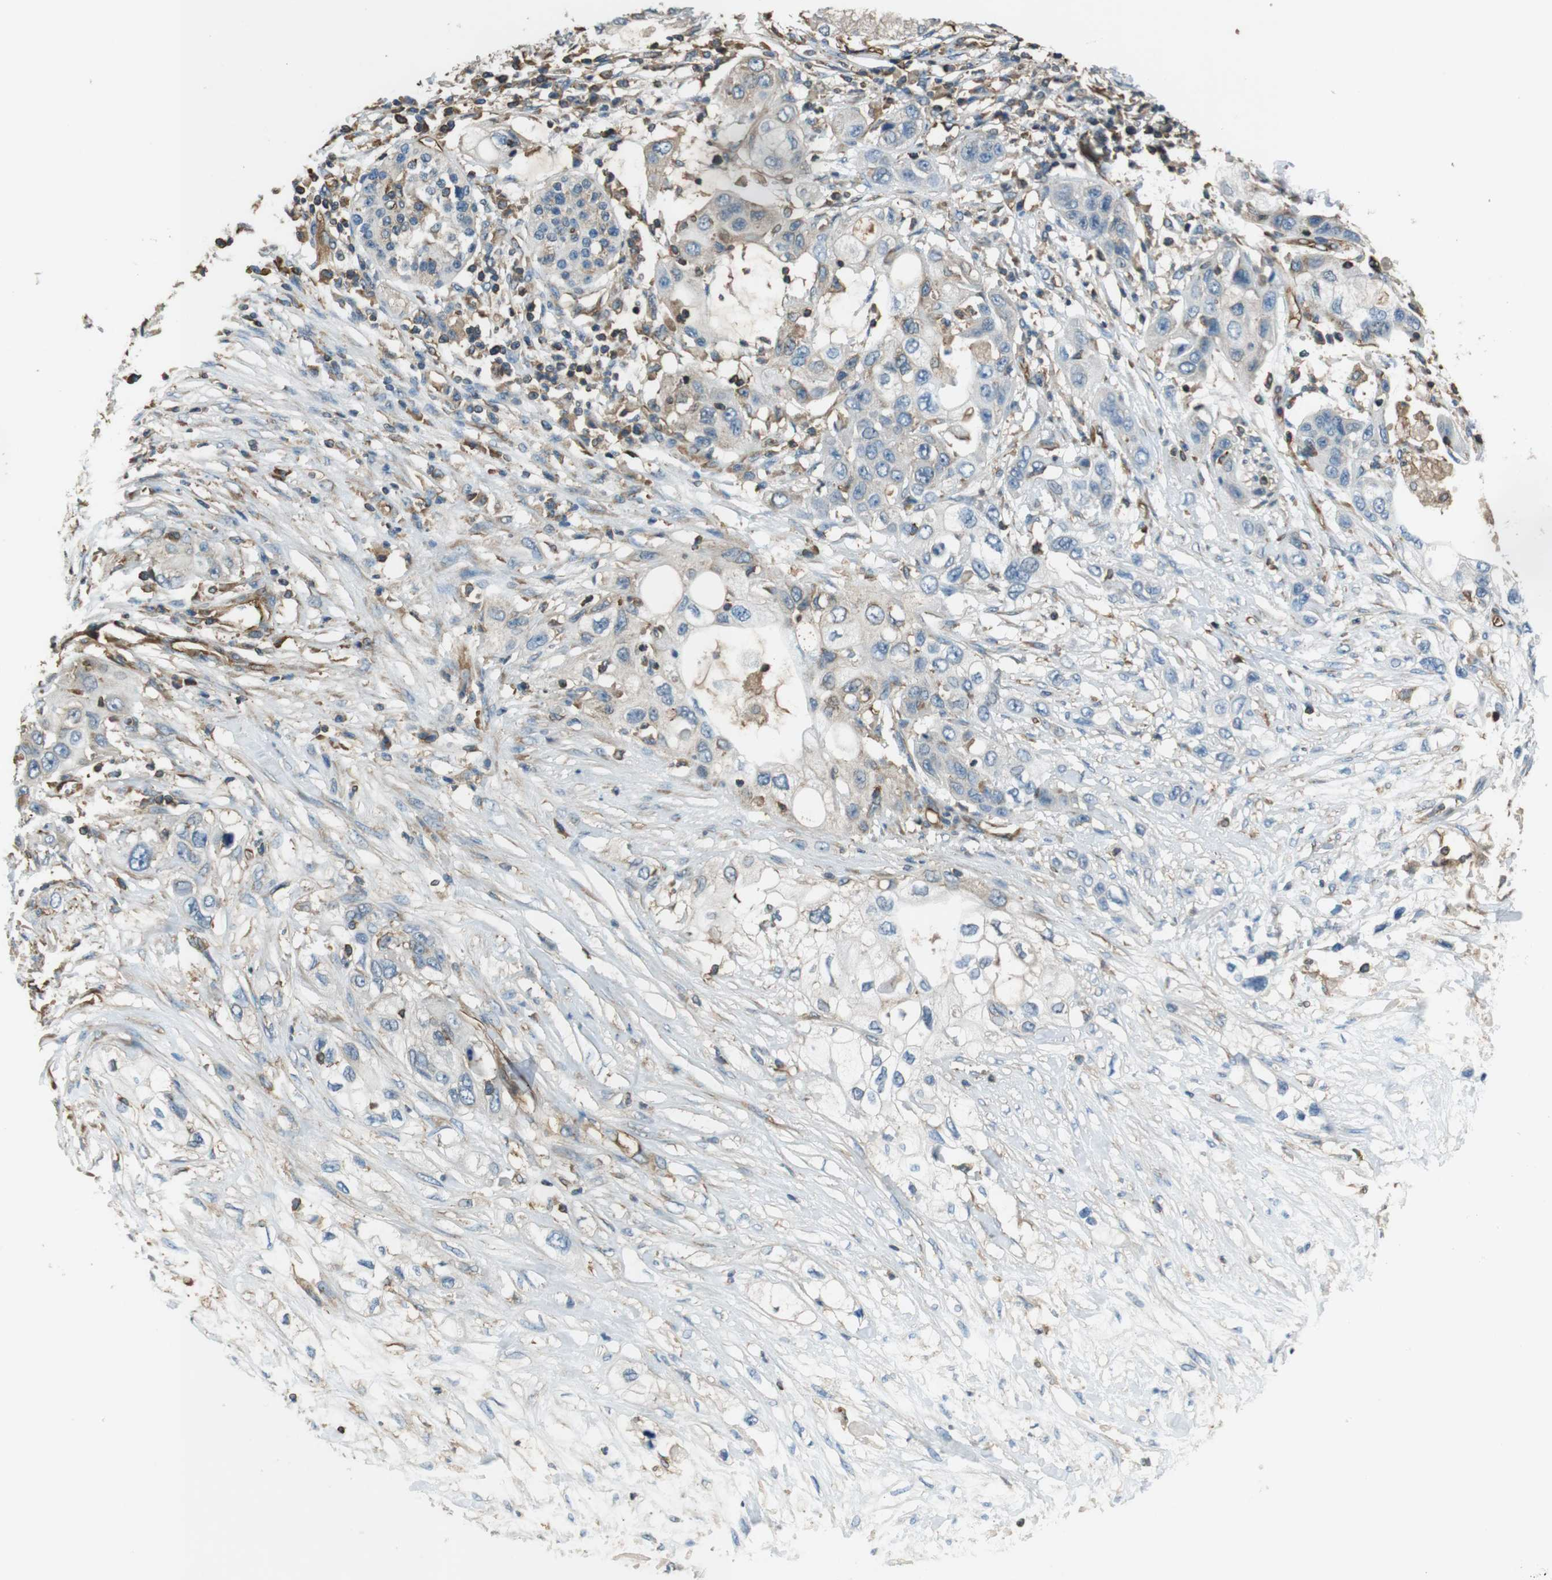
{"staining": {"intensity": "negative", "quantity": "none", "location": "none"}, "tissue": "pancreatic cancer", "cell_type": "Tumor cells", "image_type": "cancer", "snomed": [{"axis": "morphology", "description": "Adenocarcinoma, NOS"}, {"axis": "topography", "description": "Pancreas"}], "caption": "Adenocarcinoma (pancreatic) was stained to show a protein in brown. There is no significant expression in tumor cells.", "gene": "FCAR", "patient": {"sex": "female", "age": 70}}